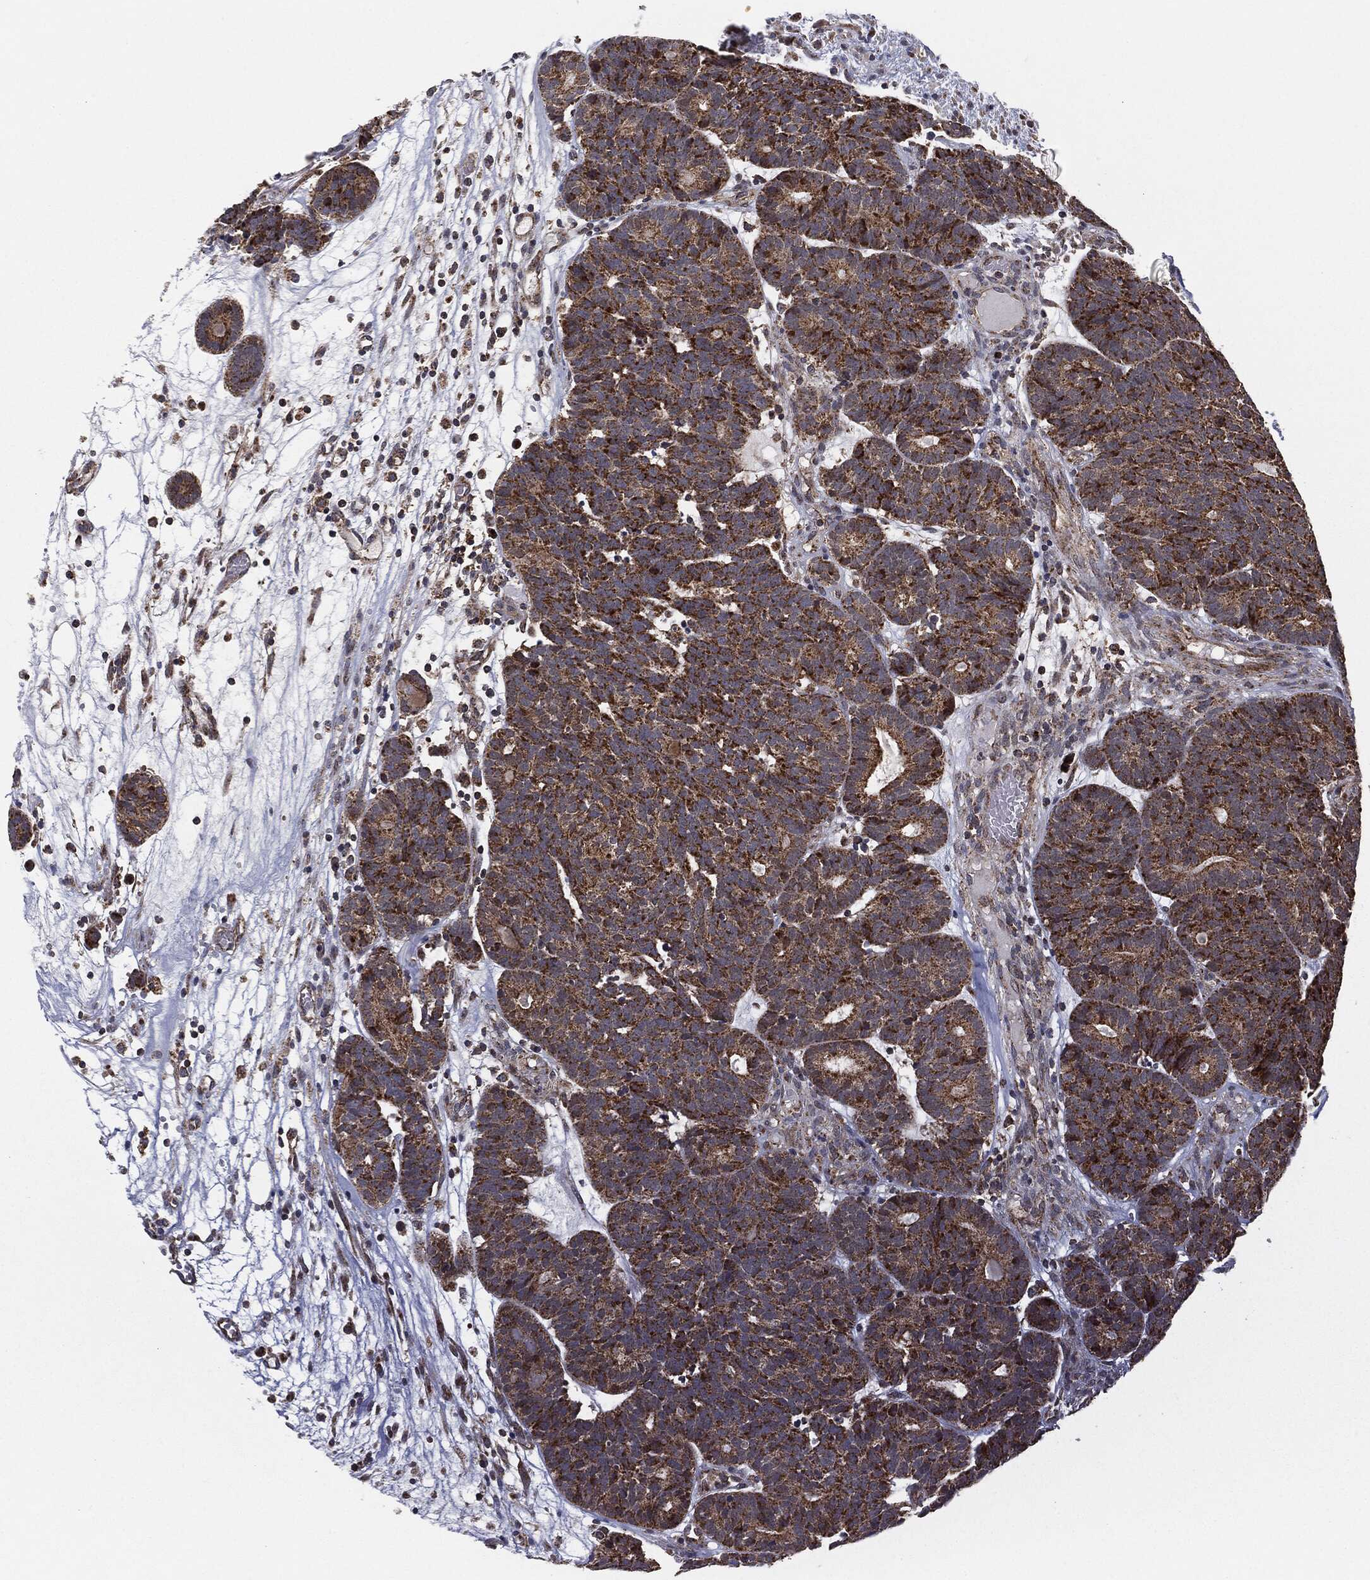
{"staining": {"intensity": "strong", "quantity": ">75%", "location": "cytoplasmic/membranous"}, "tissue": "head and neck cancer", "cell_type": "Tumor cells", "image_type": "cancer", "snomed": [{"axis": "morphology", "description": "Adenocarcinoma, NOS"}, {"axis": "topography", "description": "Head-Neck"}], "caption": "Immunohistochemical staining of head and neck cancer (adenocarcinoma) reveals high levels of strong cytoplasmic/membranous protein expression in about >75% of tumor cells. The protein is stained brown, and the nuclei are stained in blue (DAB IHC with brightfield microscopy, high magnification).", "gene": "MTOR", "patient": {"sex": "female", "age": 81}}